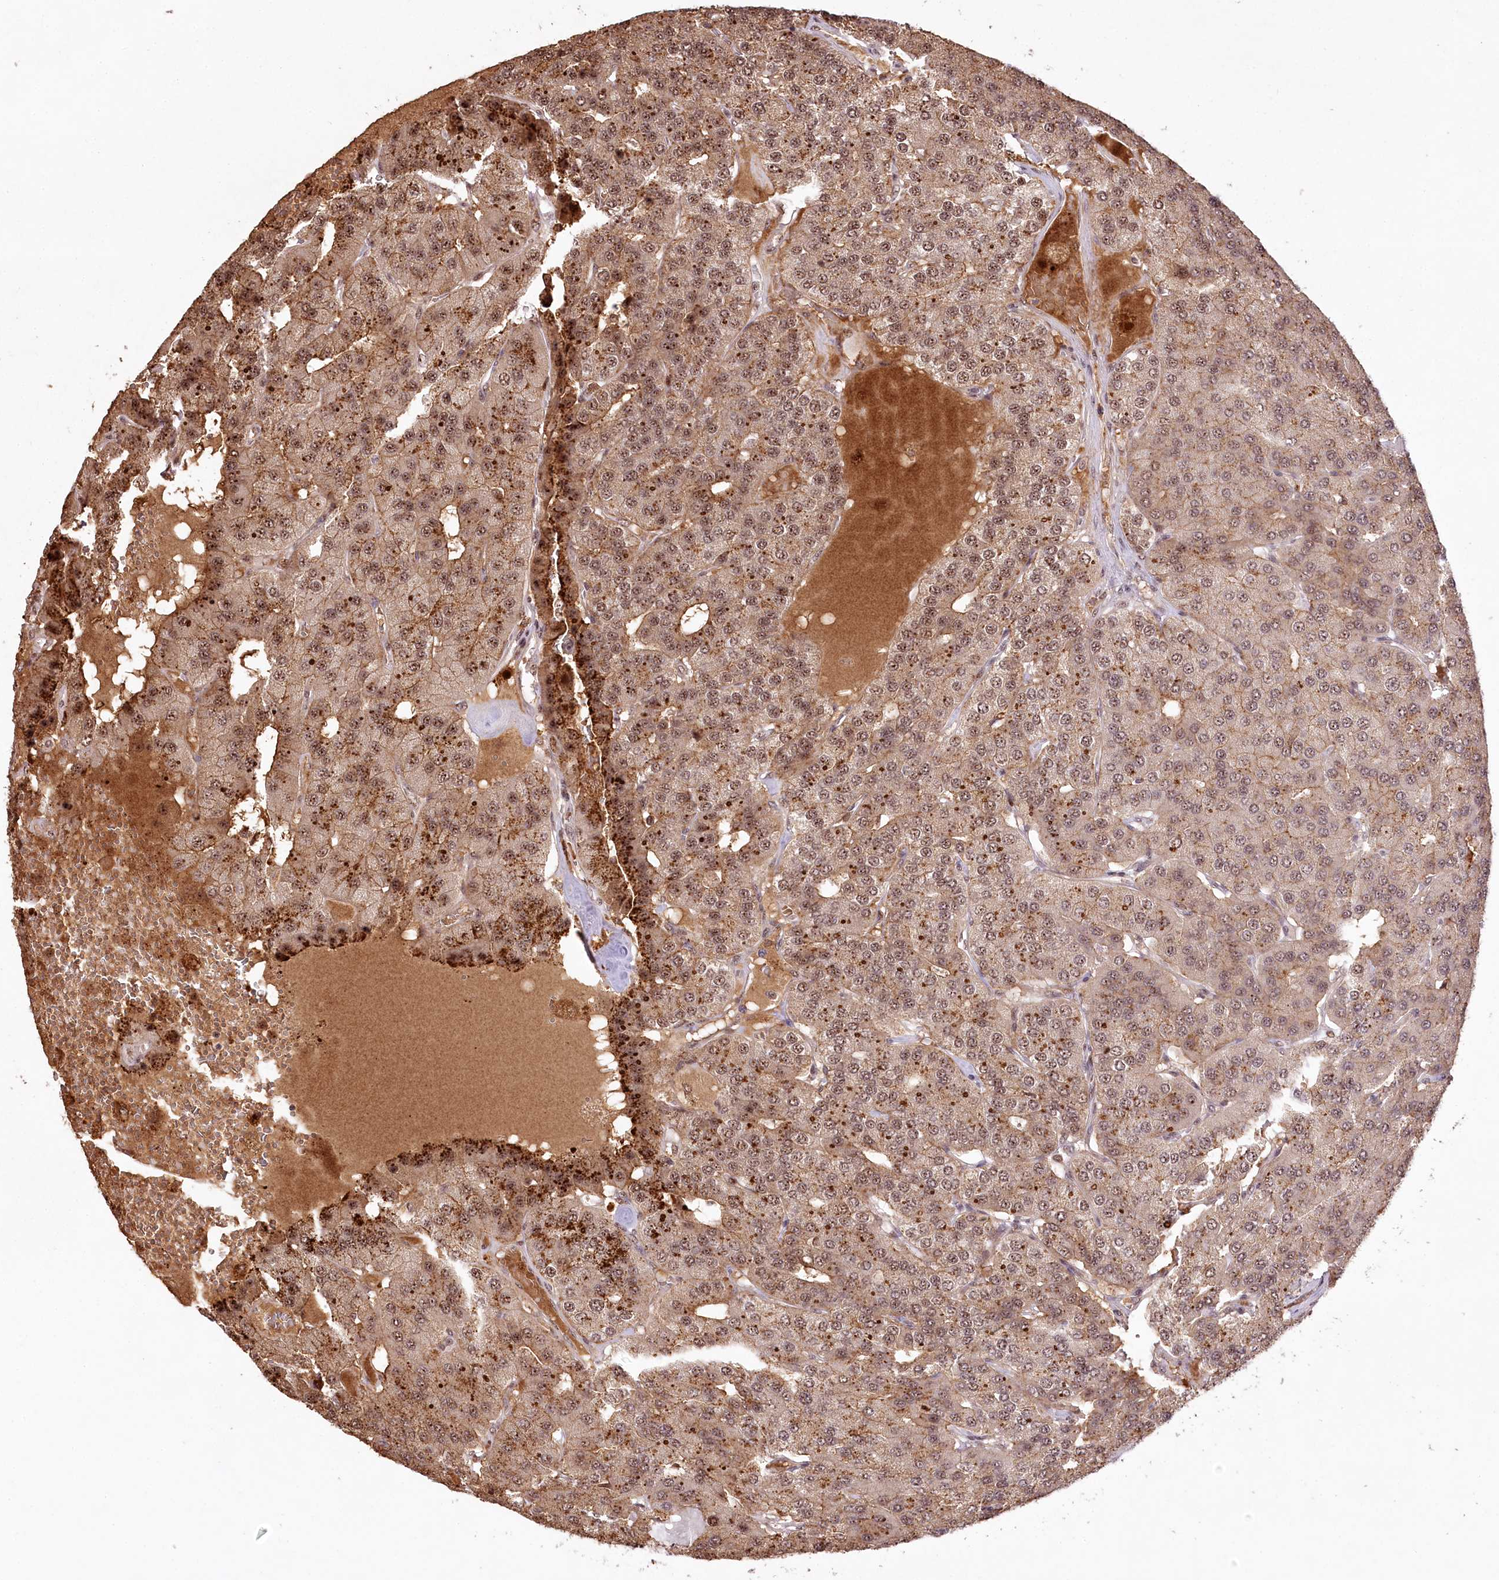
{"staining": {"intensity": "weak", "quantity": ">75%", "location": "cytoplasmic/membranous,nuclear"}, "tissue": "parathyroid gland", "cell_type": "Glandular cells", "image_type": "normal", "snomed": [{"axis": "morphology", "description": "Normal tissue, NOS"}, {"axis": "morphology", "description": "Adenoma, NOS"}, {"axis": "topography", "description": "Parathyroid gland"}], "caption": "A high-resolution photomicrograph shows IHC staining of unremarkable parathyroid gland, which exhibits weak cytoplasmic/membranous,nuclear expression in about >75% of glandular cells.", "gene": "PYROXD1", "patient": {"sex": "female", "age": 86}}